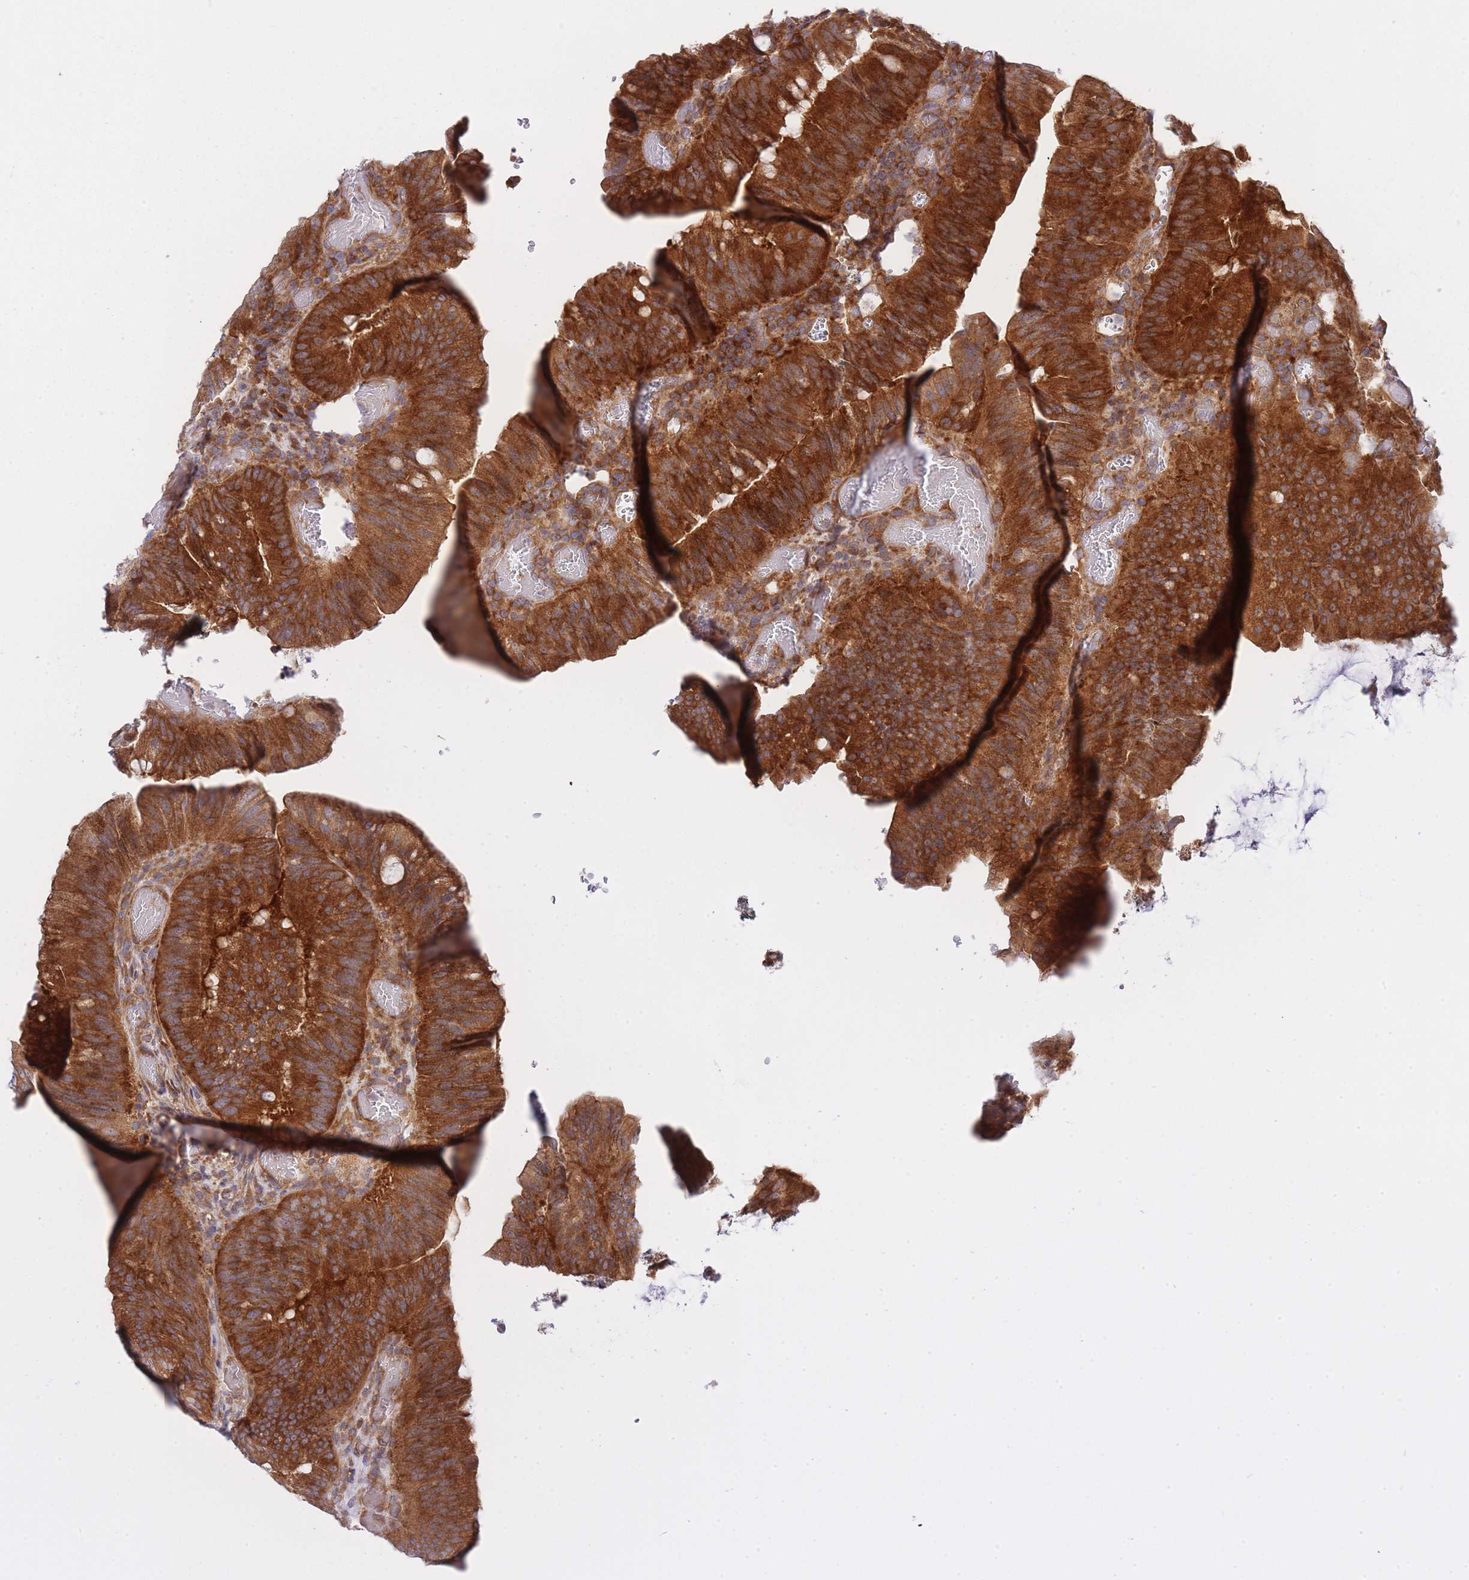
{"staining": {"intensity": "strong", "quantity": ">75%", "location": "cytoplasmic/membranous"}, "tissue": "colorectal cancer", "cell_type": "Tumor cells", "image_type": "cancer", "snomed": [{"axis": "morphology", "description": "Adenocarcinoma, NOS"}, {"axis": "topography", "description": "Colon"}], "caption": "Colorectal cancer (adenocarcinoma) was stained to show a protein in brown. There is high levels of strong cytoplasmic/membranous expression in about >75% of tumor cells. Immunohistochemistry stains the protein of interest in brown and the nuclei are stained blue.", "gene": "EIF2B2", "patient": {"sex": "female", "age": 43}}